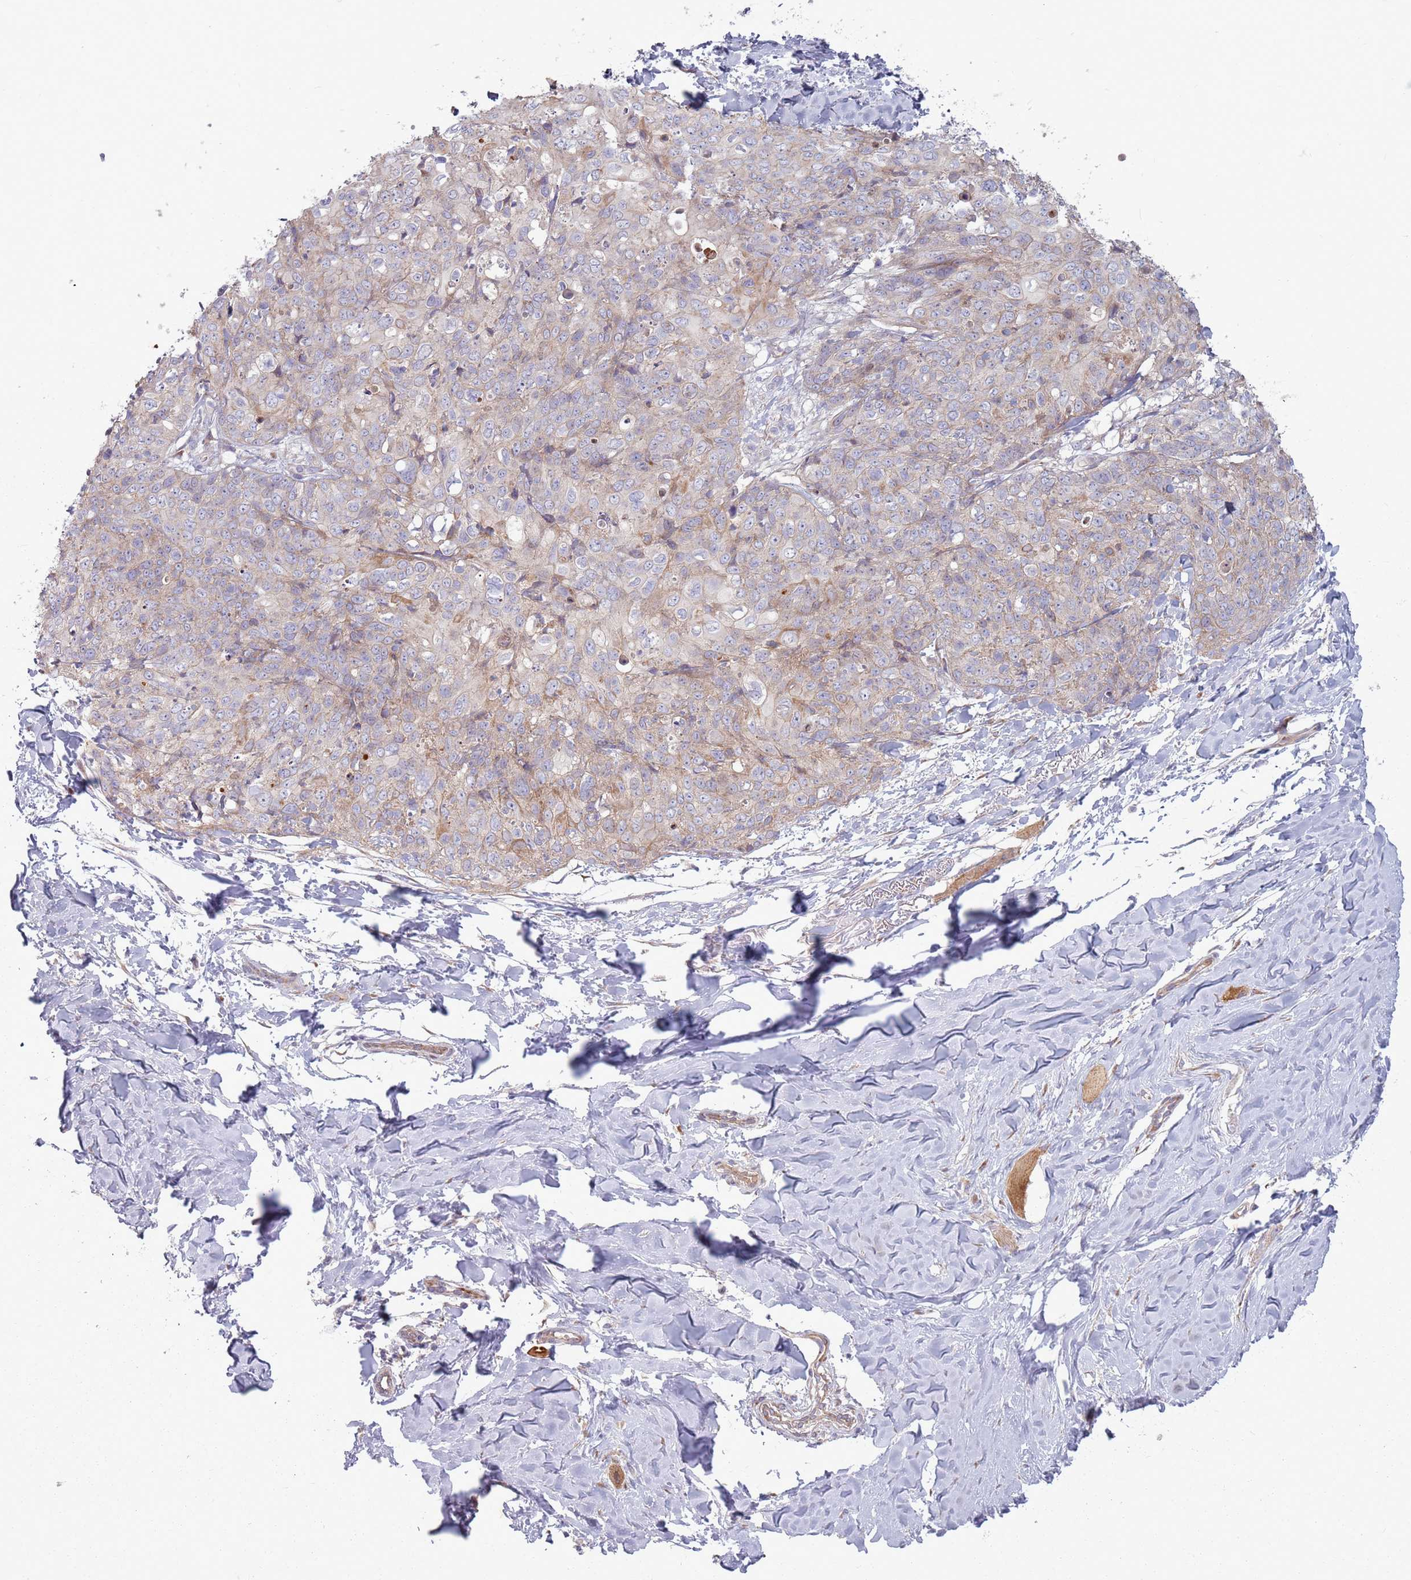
{"staining": {"intensity": "weak", "quantity": "<25%", "location": "cytoplasmic/membranous"}, "tissue": "skin cancer", "cell_type": "Tumor cells", "image_type": "cancer", "snomed": [{"axis": "morphology", "description": "Squamous cell carcinoma, NOS"}, {"axis": "topography", "description": "Skin"}, {"axis": "topography", "description": "Vulva"}], "caption": "Tumor cells are negative for protein expression in human skin cancer (squamous cell carcinoma). (Immunohistochemistry (ihc), brightfield microscopy, high magnification).", "gene": "CCDC150", "patient": {"sex": "female", "age": 85}}